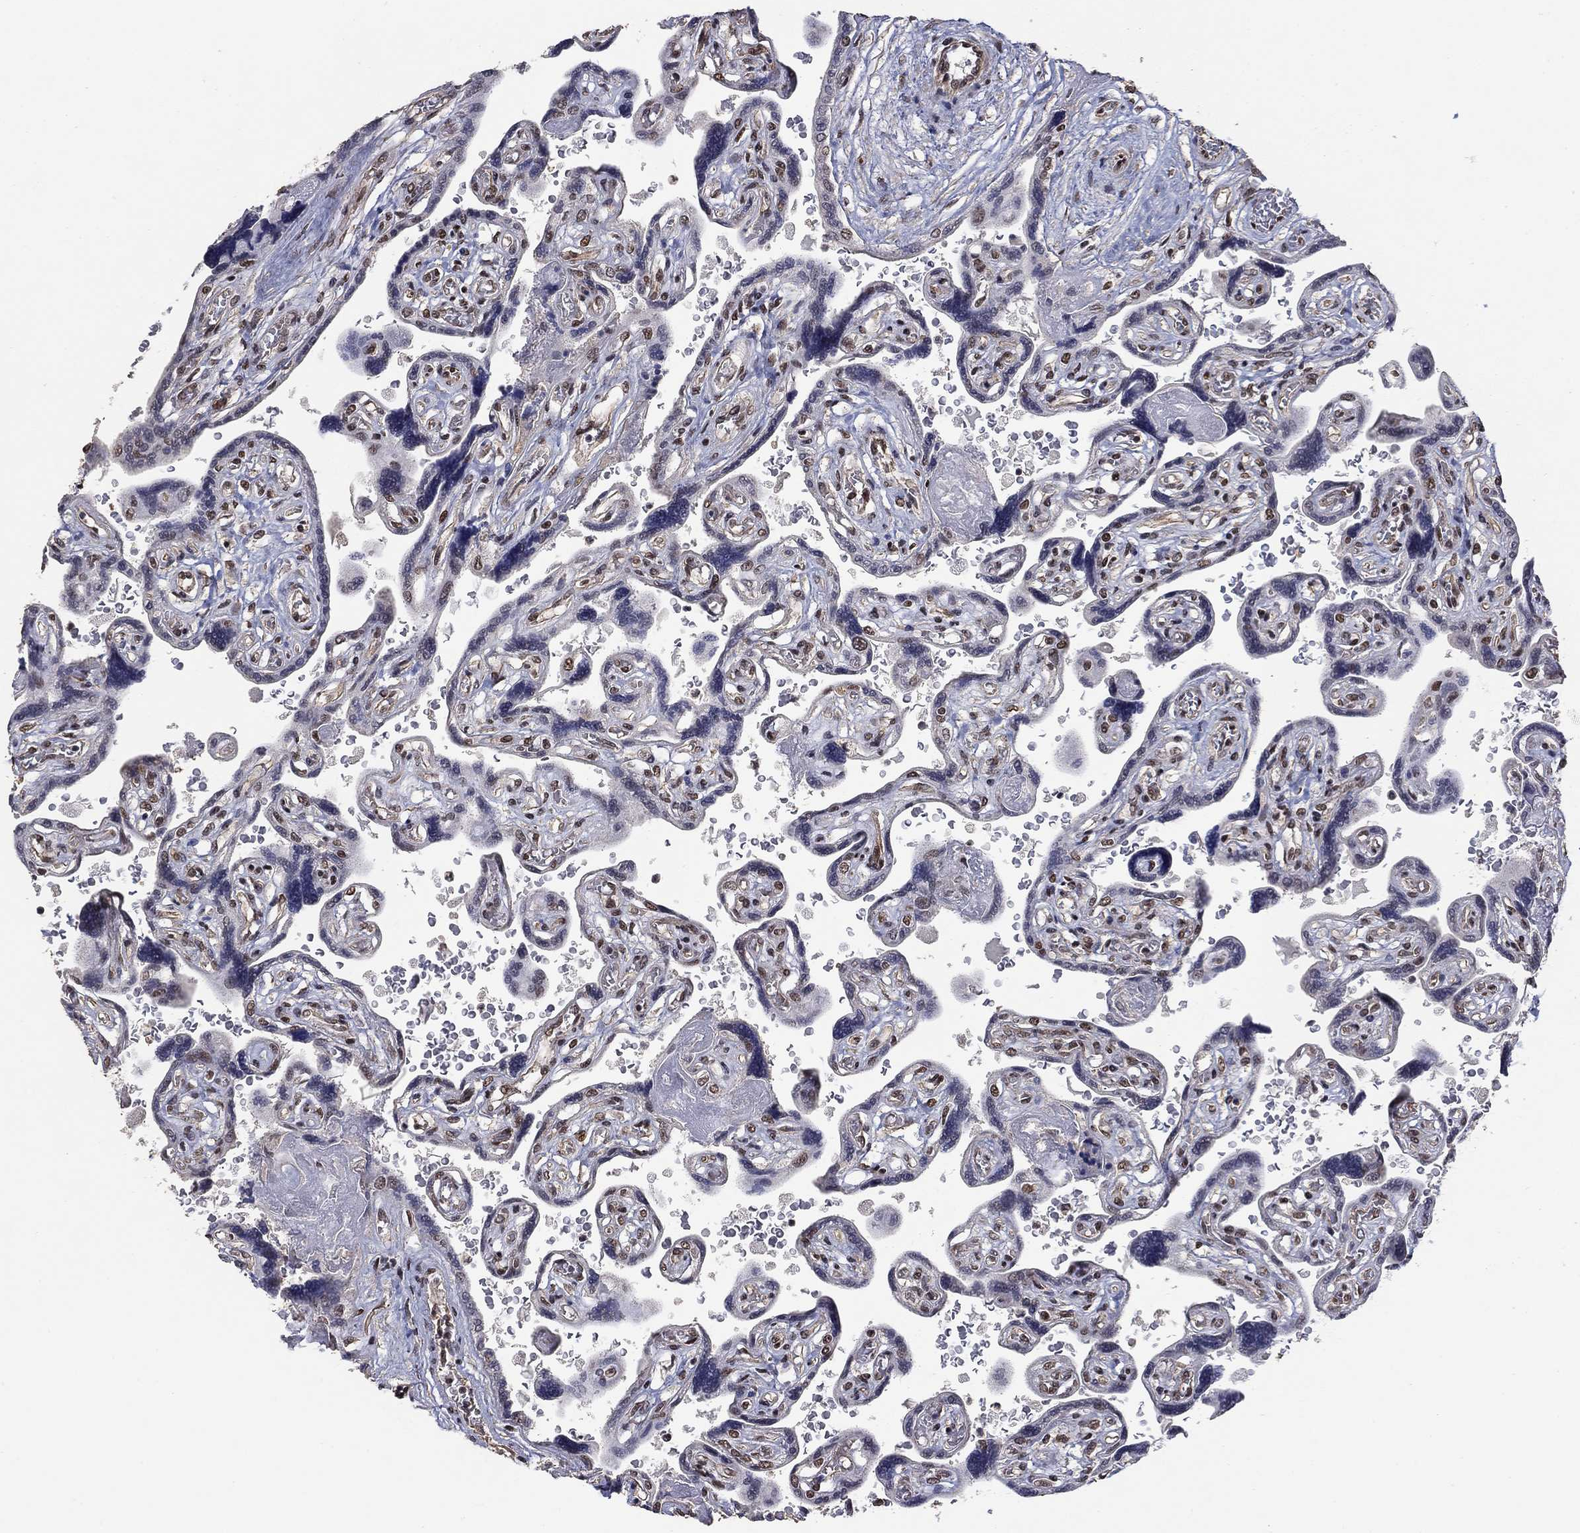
{"staining": {"intensity": "moderate", "quantity": "<25%", "location": "nuclear"}, "tissue": "placenta", "cell_type": "Decidual cells", "image_type": "normal", "snomed": [{"axis": "morphology", "description": "Normal tissue, NOS"}, {"axis": "topography", "description": "Placenta"}], "caption": "Placenta stained with DAB (3,3'-diaminobenzidine) immunohistochemistry reveals low levels of moderate nuclear expression in about <25% of decidual cells.", "gene": "GRIA3", "patient": {"sex": "female", "age": 32}}